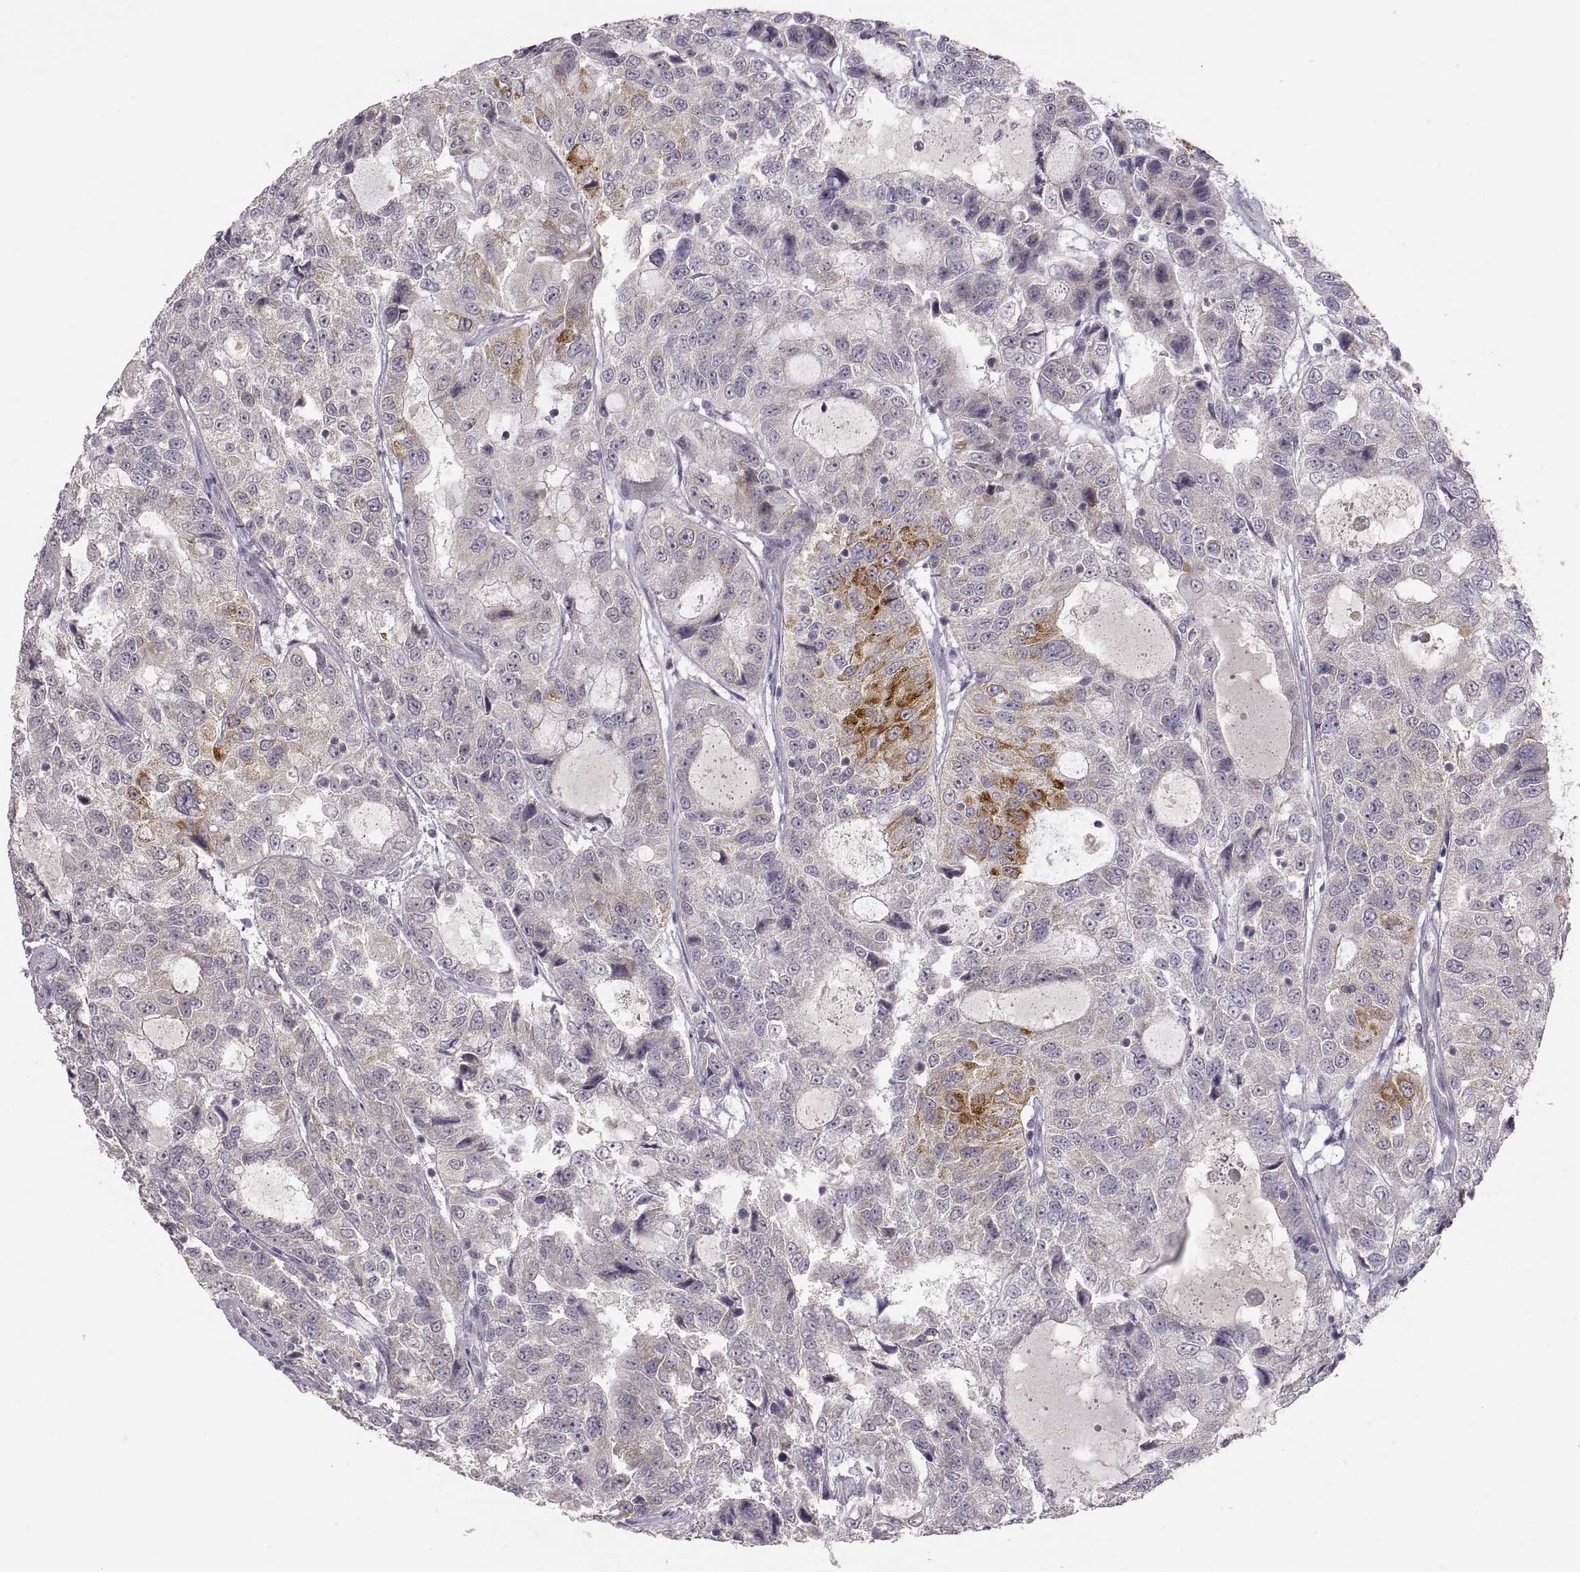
{"staining": {"intensity": "strong", "quantity": "<25%", "location": "cytoplasmic/membranous"}, "tissue": "urothelial cancer", "cell_type": "Tumor cells", "image_type": "cancer", "snomed": [{"axis": "morphology", "description": "Urothelial carcinoma, NOS"}, {"axis": "morphology", "description": "Urothelial carcinoma, High grade"}, {"axis": "topography", "description": "Urinary bladder"}], "caption": "The immunohistochemical stain highlights strong cytoplasmic/membranous expression in tumor cells of high-grade urothelial carcinoma tissue. (Brightfield microscopy of DAB IHC at high magnification).", "gene": "HMGCR", "patient": {"sex": "female", "age": 73}}